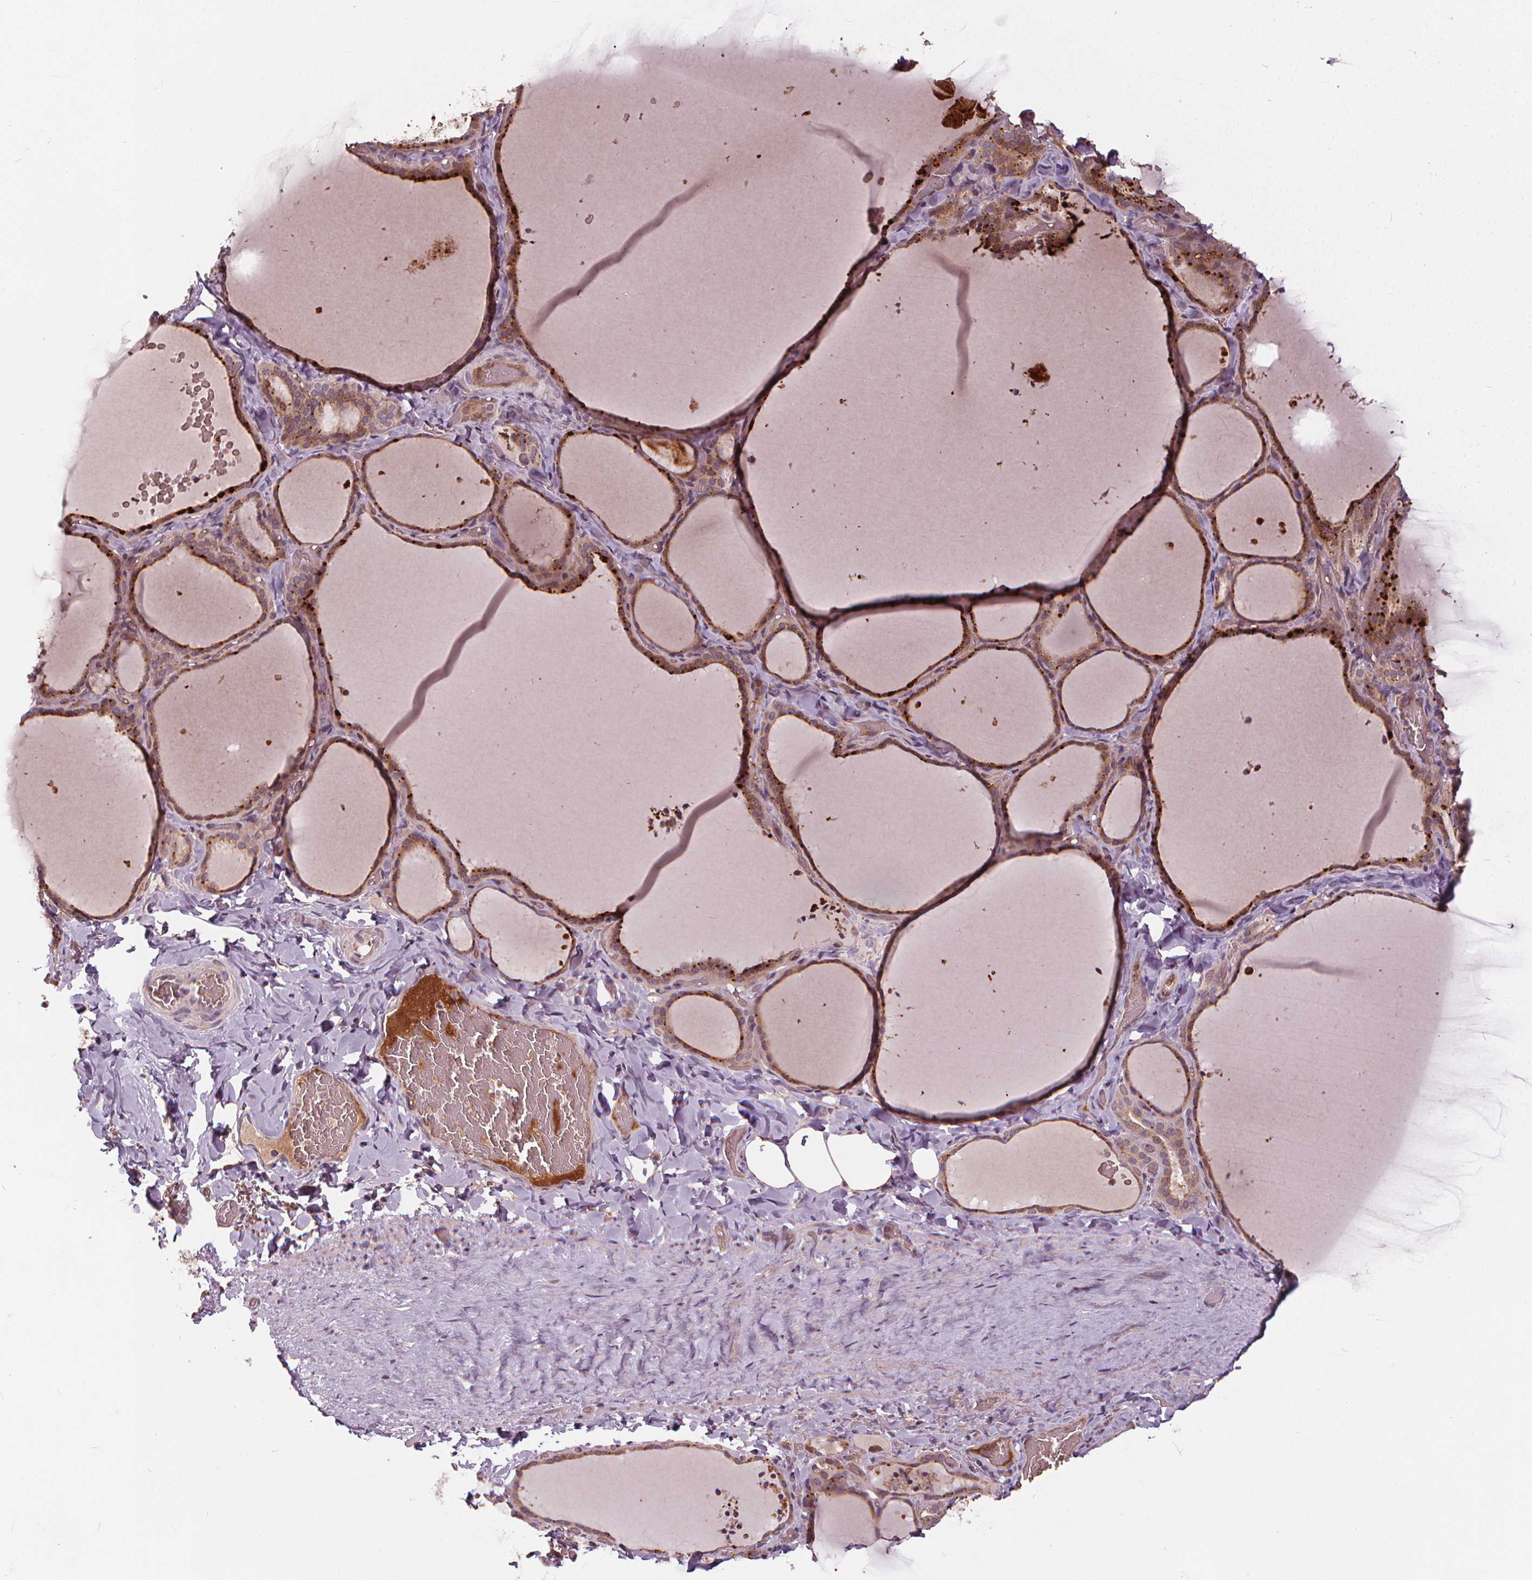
{"staining": {"intensity": "moderate", "quantity": ">75%", "location": "cytoplasmic/membranous"}, "tissue": "thyroid gland", "cell_type": "Glandular cells", "image_type": "normal", "snomed": [{"axis": "morphology", "description": "Normal tissue, NOS"}, {"axis": "topography", "description": "Thyroid gland"}], "caption": "Immunohistochemistry (IHC) micrograph of benign human thyroid gland stained for a protein (brown), which demonstrates medium levels of moderate cytoplasmic/membranous expression in about >75% of glandular cells.", "gene": "IPO13", "patient": {"sex": "female", "age": 22}}